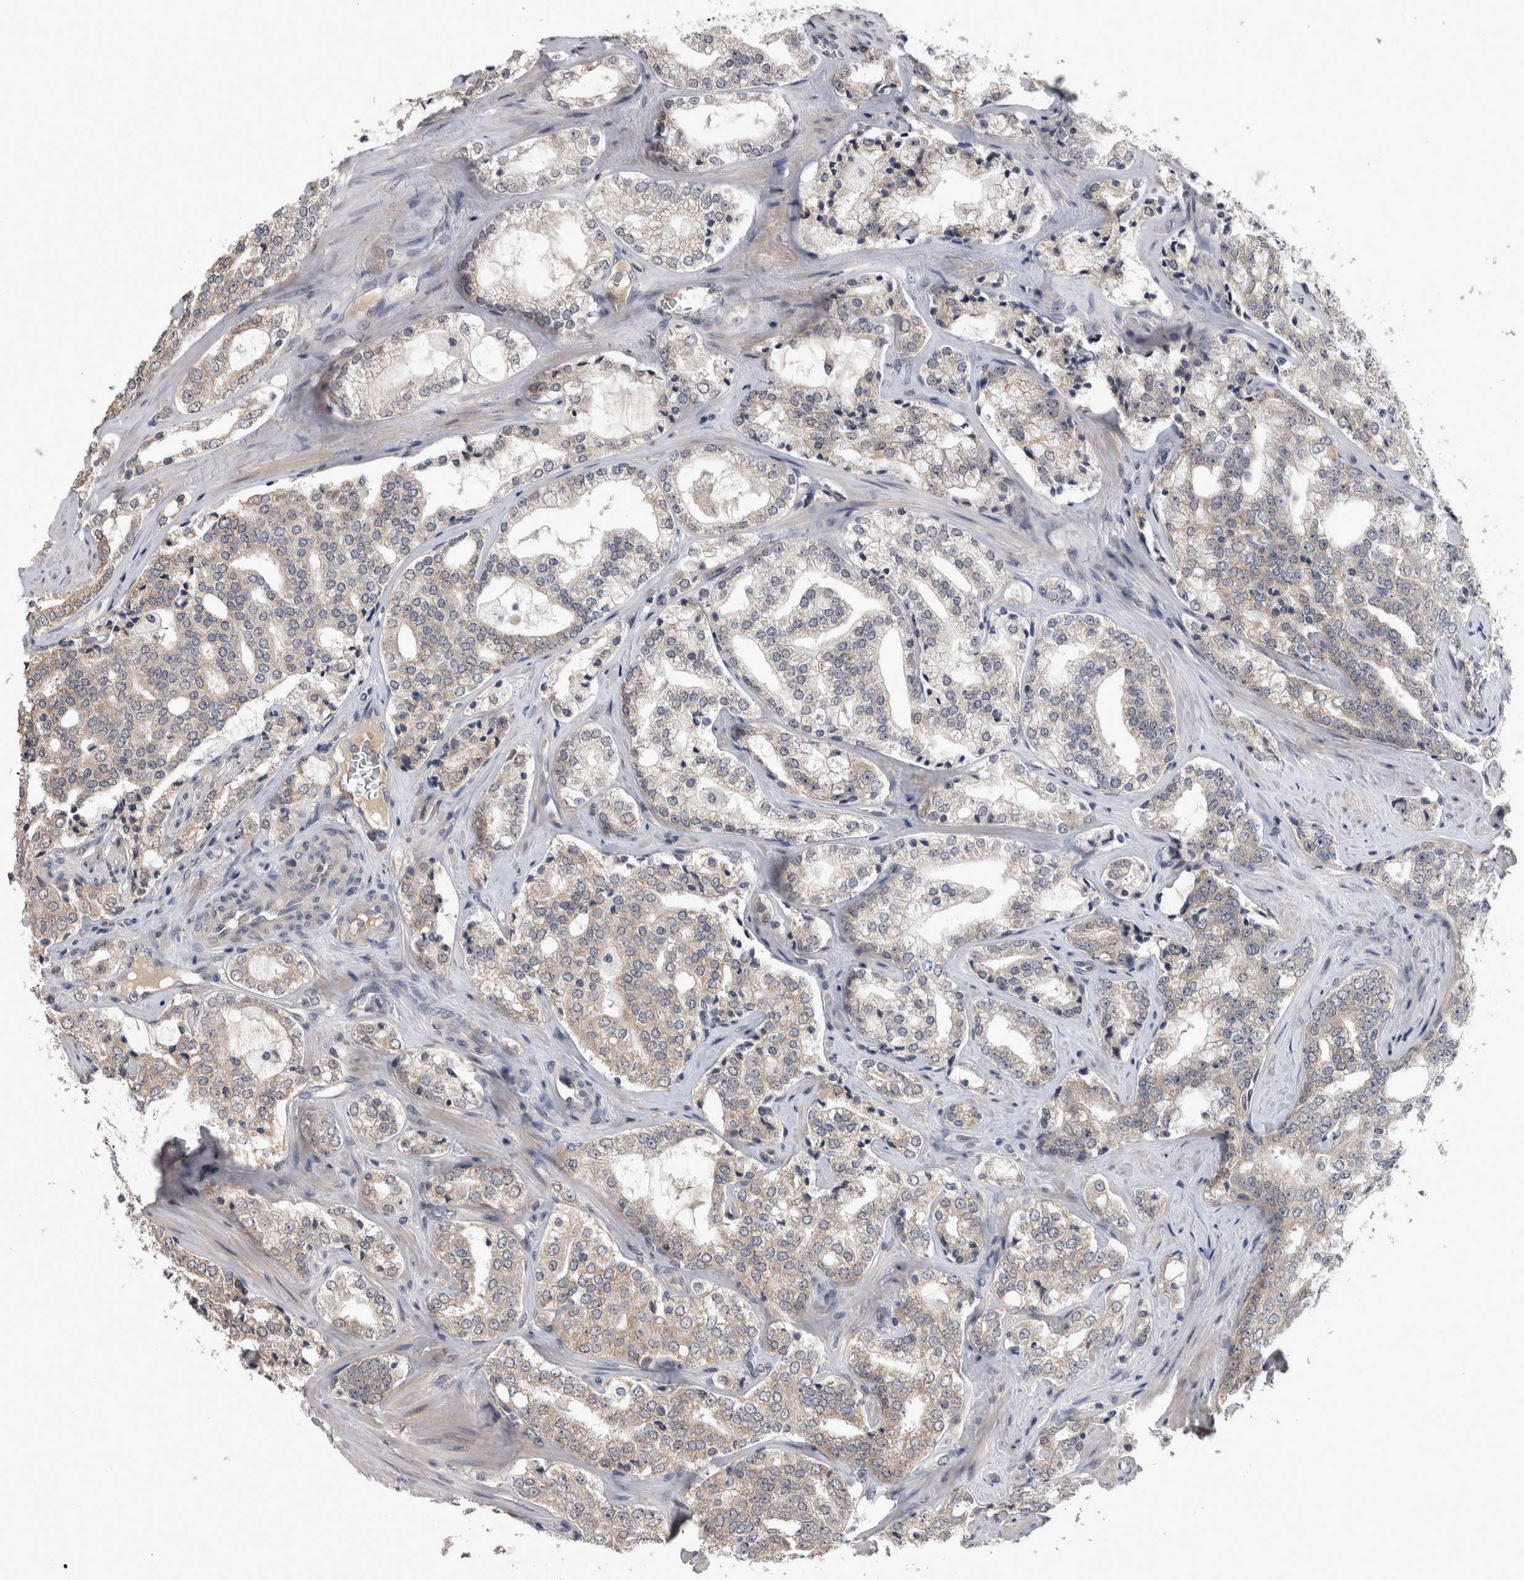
{"staining": {"intensity": "weak", "quantity": ">75%", "location": "cytoplasmic/membranous"}, "tissue": "prostate cancer", "cell_type": "Tumor cells", "image_type": "cancer", "snomed": [{"axis": "morphology", "description": "Adenocarcinoma, High grade"}, {"axis": "topography", "description": "Prostate"}], "caption": "Tumor cells show weak cytoplasmic/membranous expression in about >75% of cells in prostate cancer (adenocarcinoma (high-grade)).", "gene": "ZNF114", "patient": {"sex": "male", "age": 64}}